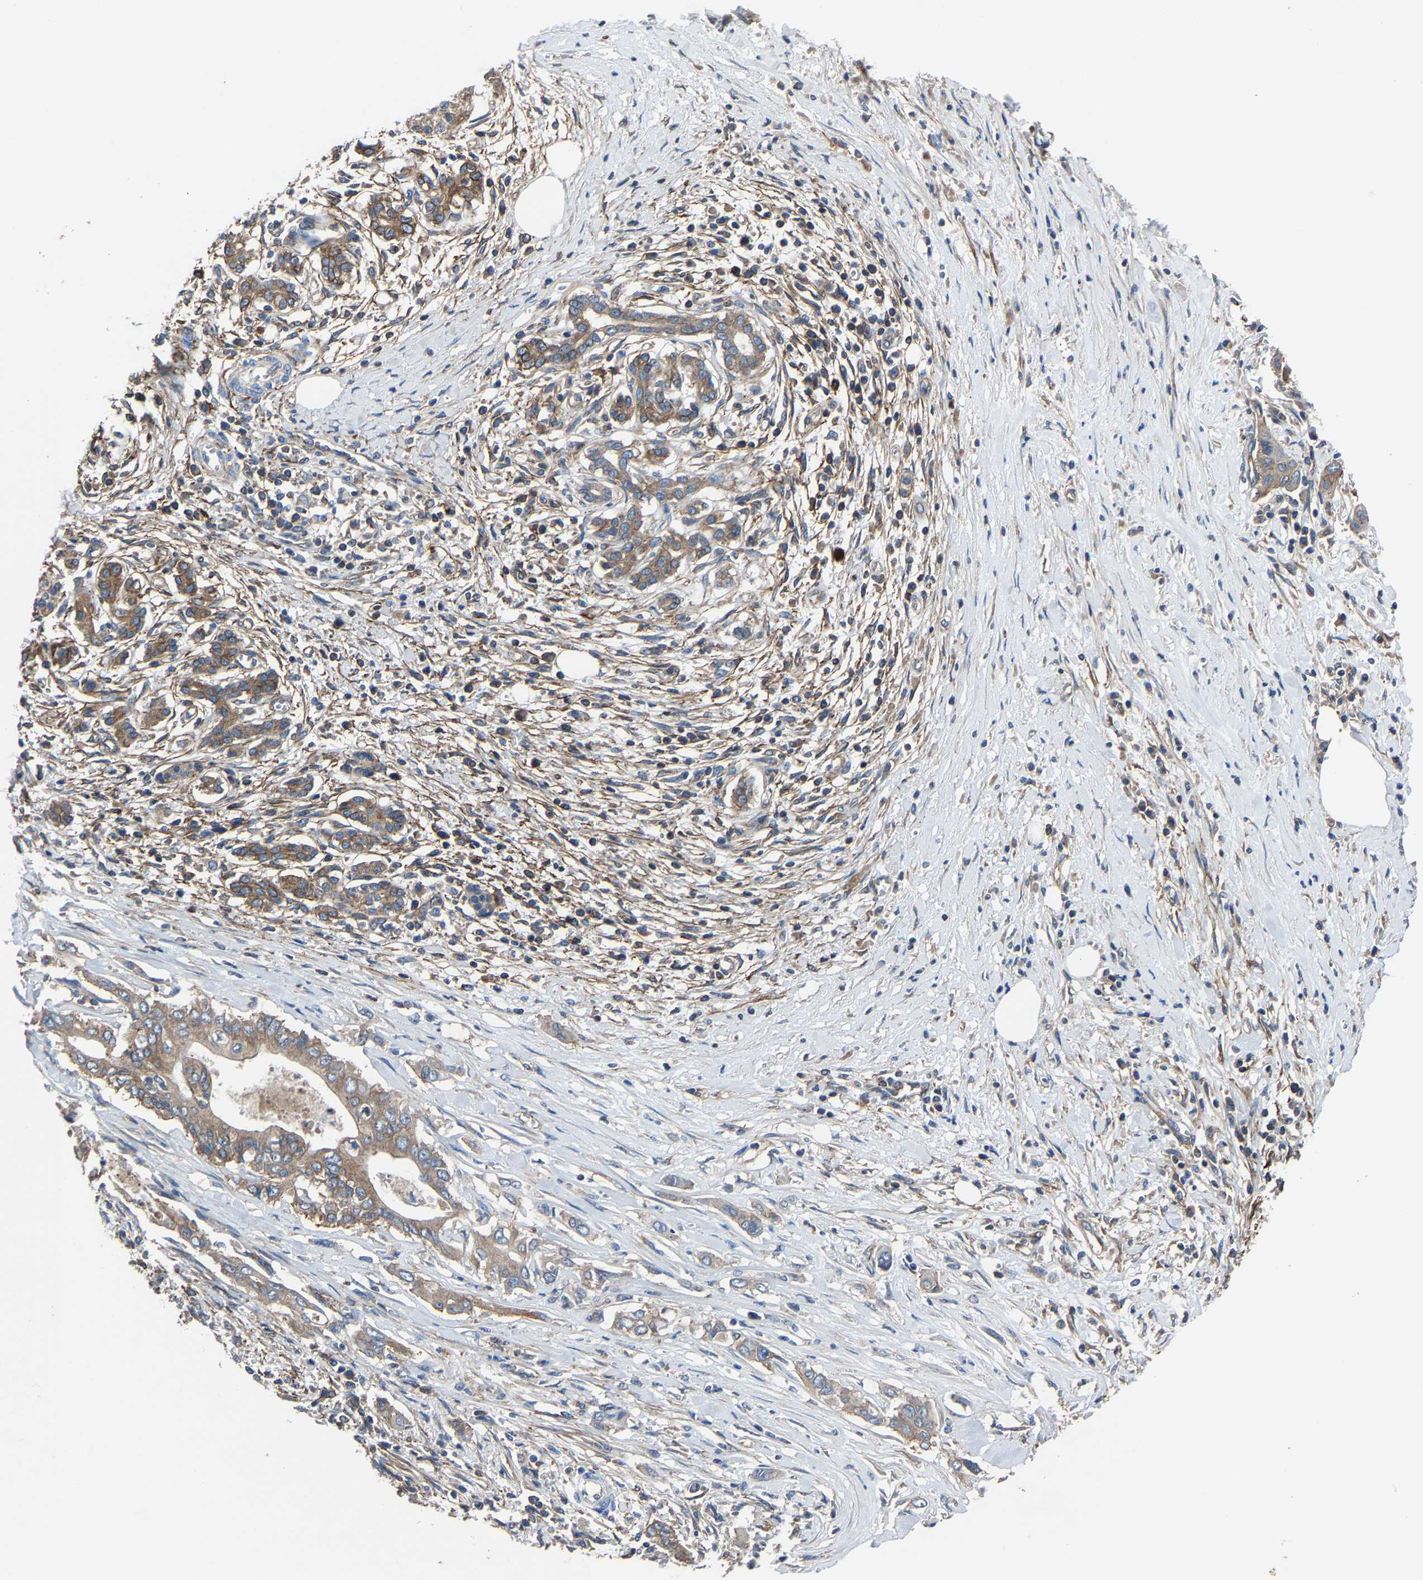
{"staining": {"intensity": "moderate", "quantity": ">75%", "location": "cytoplasmic/membranous"}, "tissue": "pancreatic cancer", "cell_type": "Tumor cells", "image_type": "cancer", "snomed": [{"axis": "morphology", "description": "Adenocarcinoma, NOS"}, {"axis": "topography", "description": "Pancreas"}], "caption": "This histopathology image demonstrates immunohistochemistry (IHC) staining of pancreatic cancer, with medium moderate cytoplasmic/membranous positivity in approximately >75% of tumor cells.", "gene": "KIAA1958", "patient": {"sex": "male", "age": 58}}